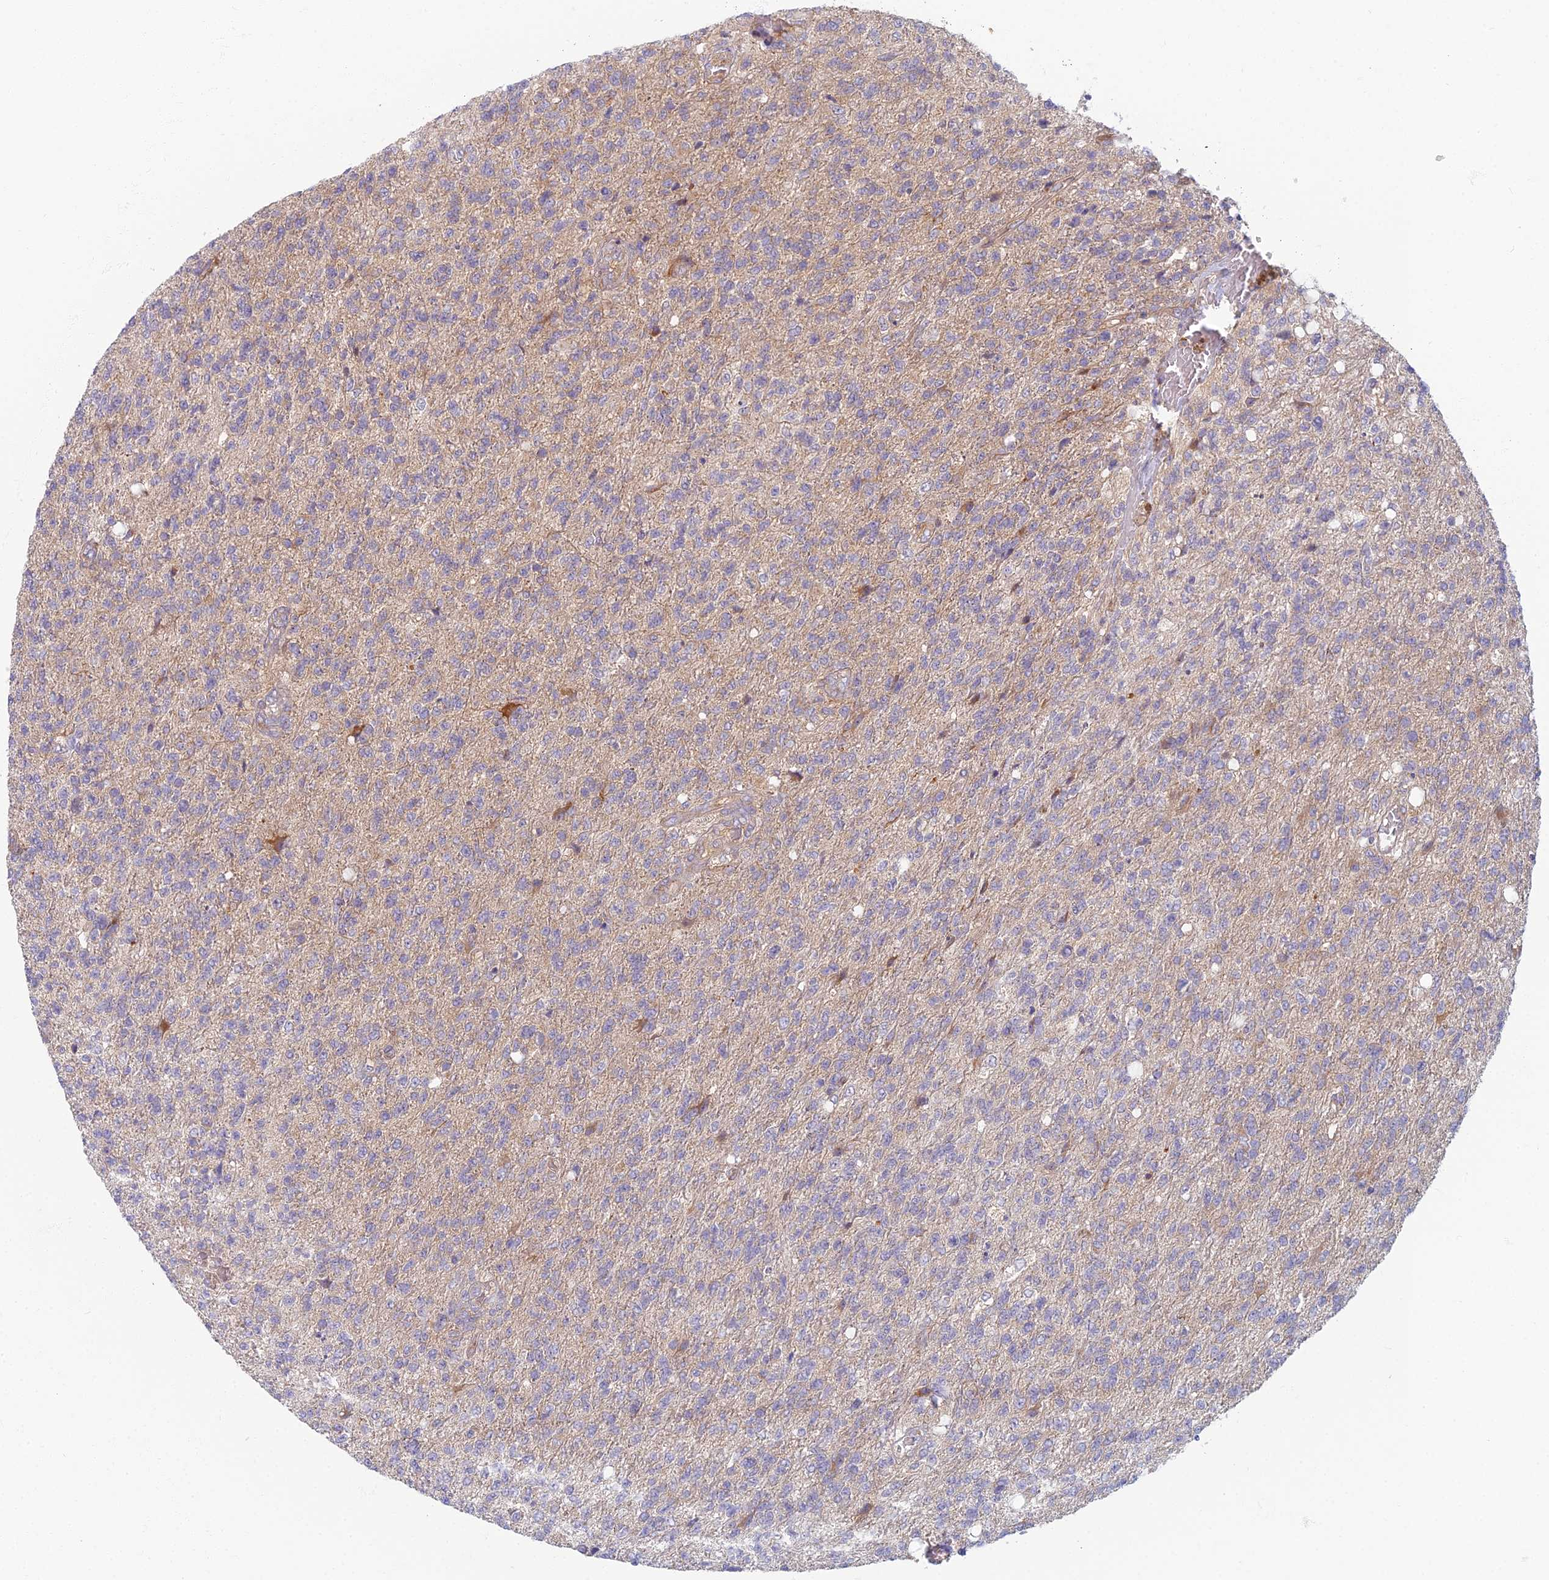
{"staining": {"intensity": "moderate", "quantity": "<25%", "location": "cytoplasmic/membranous"}, "tissue": "glioma", "cell_type": "Tumor cells", "image_type": "cancer", "snomed": [{"axis": "morphology", "description": "Glioma, malignant, High grade"}, {"axis": "topography", "description": "Brain"}], "caption": "This is an image of IHC staining of malignant high-grade glioma, which shows moderate positivity in the cytoplasmic/membranous of tumor cells.", "gene": "PROX2", "patient": {"sex": "male", "age": 56}}